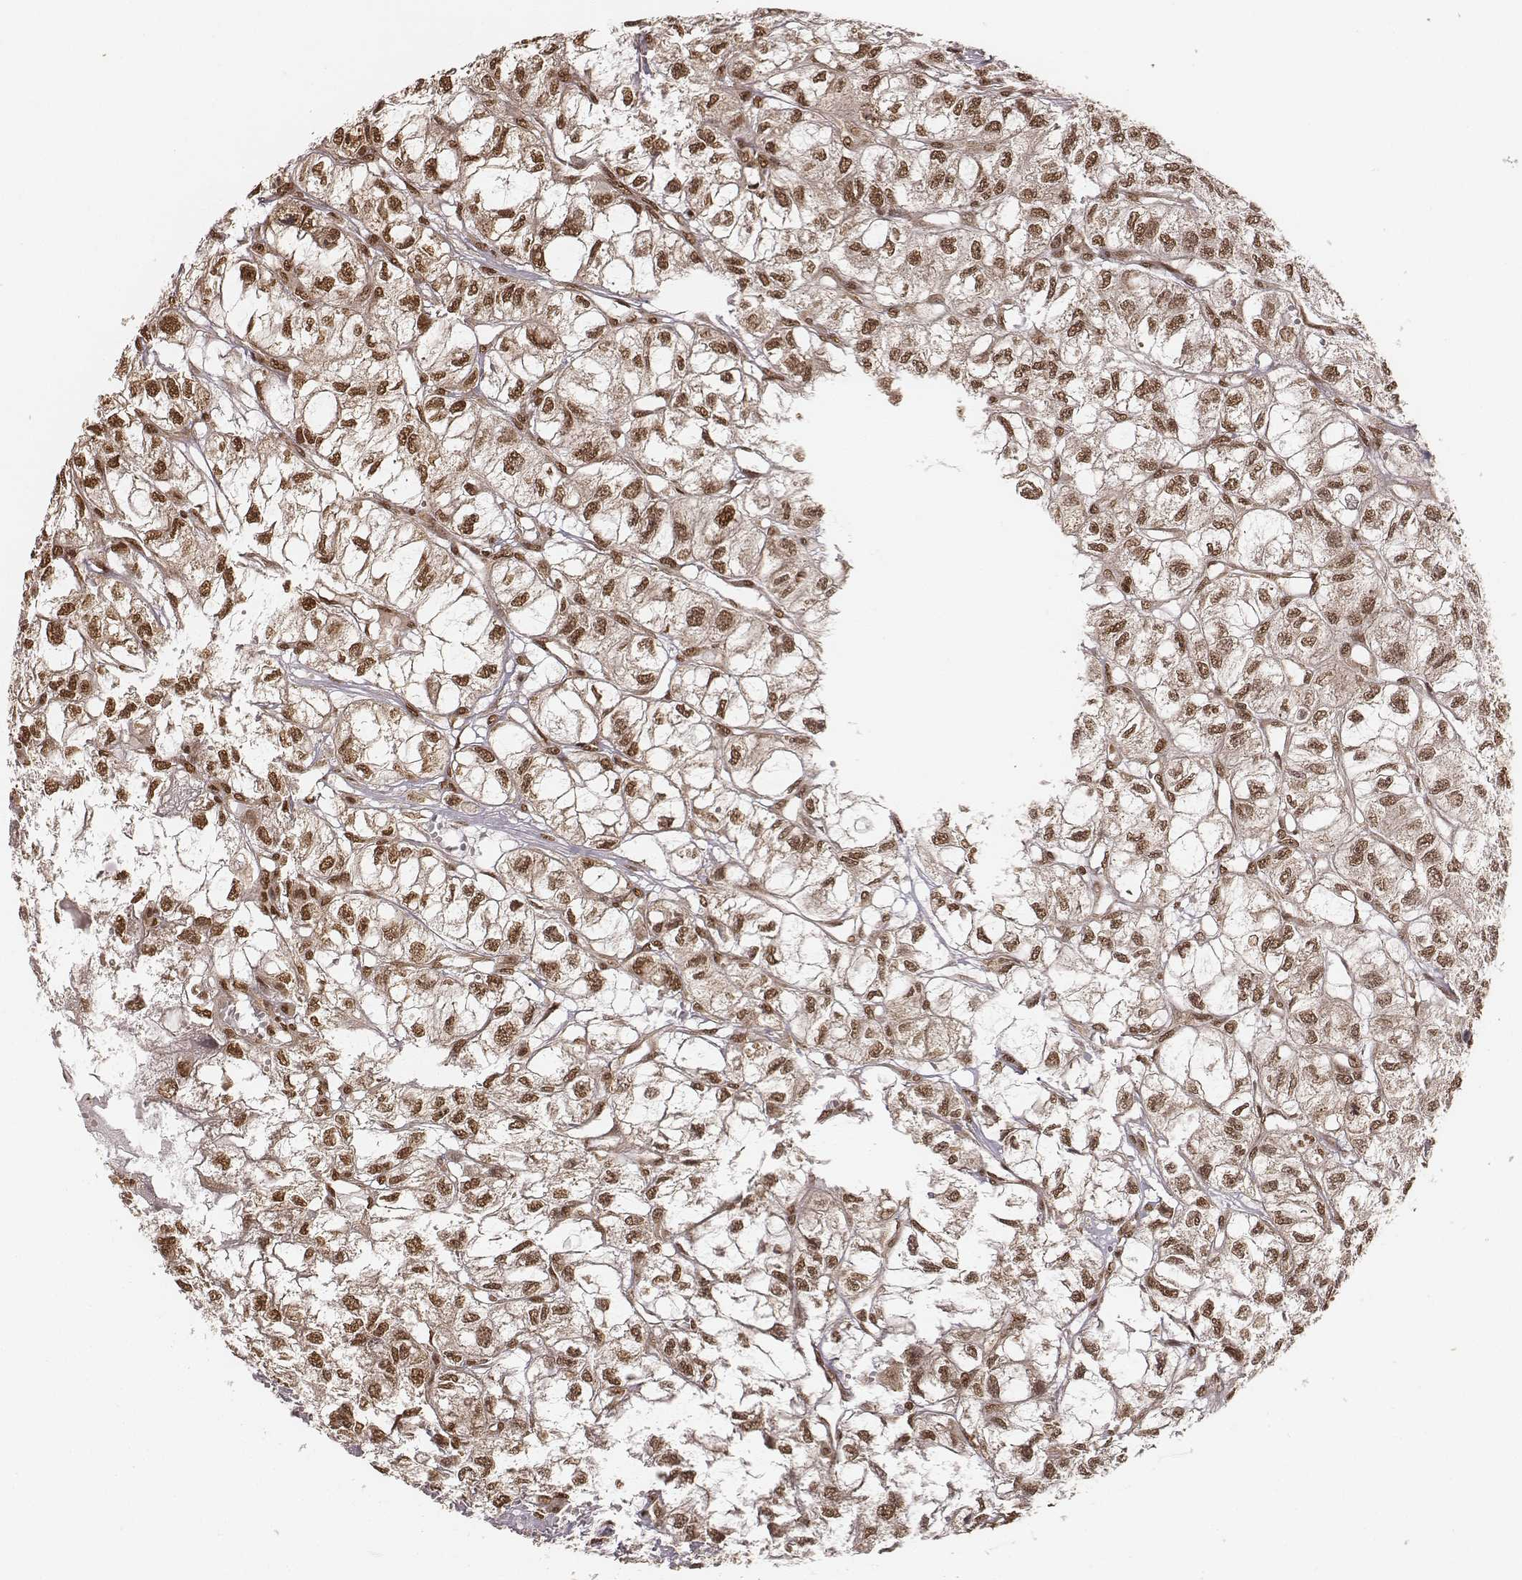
{"staining": {"intensity": "moderate", "quantity": ">75%", "location": "nuclear"}, "tissue": "renal cancer", "cell_type": "Tumor cells", "image_type": "cancer", "snomed": [{"axis": "morphology", "description": "Adenocarcinoma, NOS"}, {"axis": "topography", "description": "Kidney"}], "caption": "The micrograph reveals staining of renal cancer, revealing moderate nuclear protein staining (brown color) within tumor cells. (Stains: DAB (3,3'-diaminobenzidine) in brown, nuclei in blue, Microscopy: brightfield microscopy at high magnification).", "gene": "NFX1", "patient": {"sex": "male", "age": 56}}